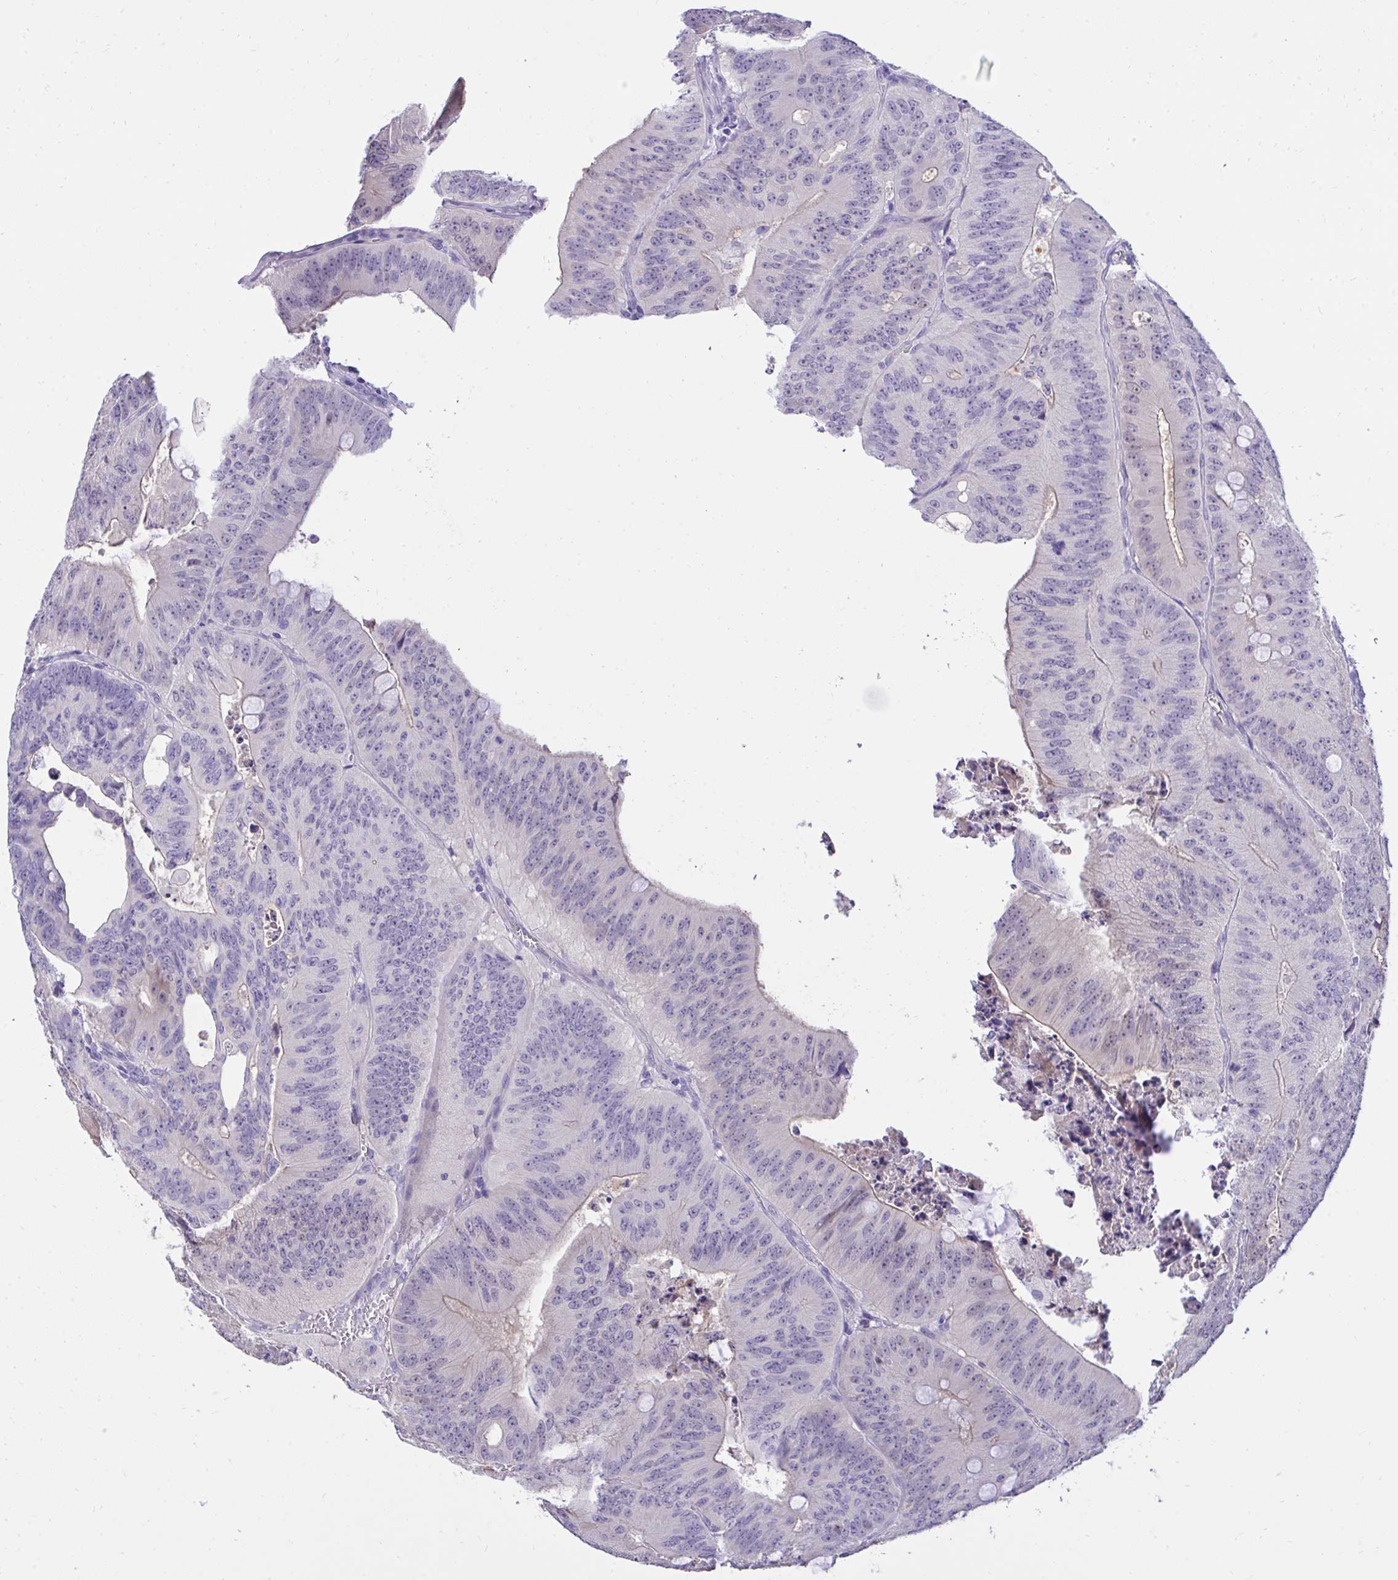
{"staining": {"intensity": "negative", "quantity": "none", "location": "none"}, "tissue": "colorectal cancer", "cell_type": "Tumor cells", "image_type": "cancer", "snomed": [{"axis": "morphology", "description": "Adenocarcinoma, NOS"}, {"axis": "topography", "description": "Colon"}], "caption": "IHC of colorectal adenocarcinoma demonstrates no expression in tumor cells.", "gene": "TMCO5A", "patient": {"sex": "male", "age": 62}}